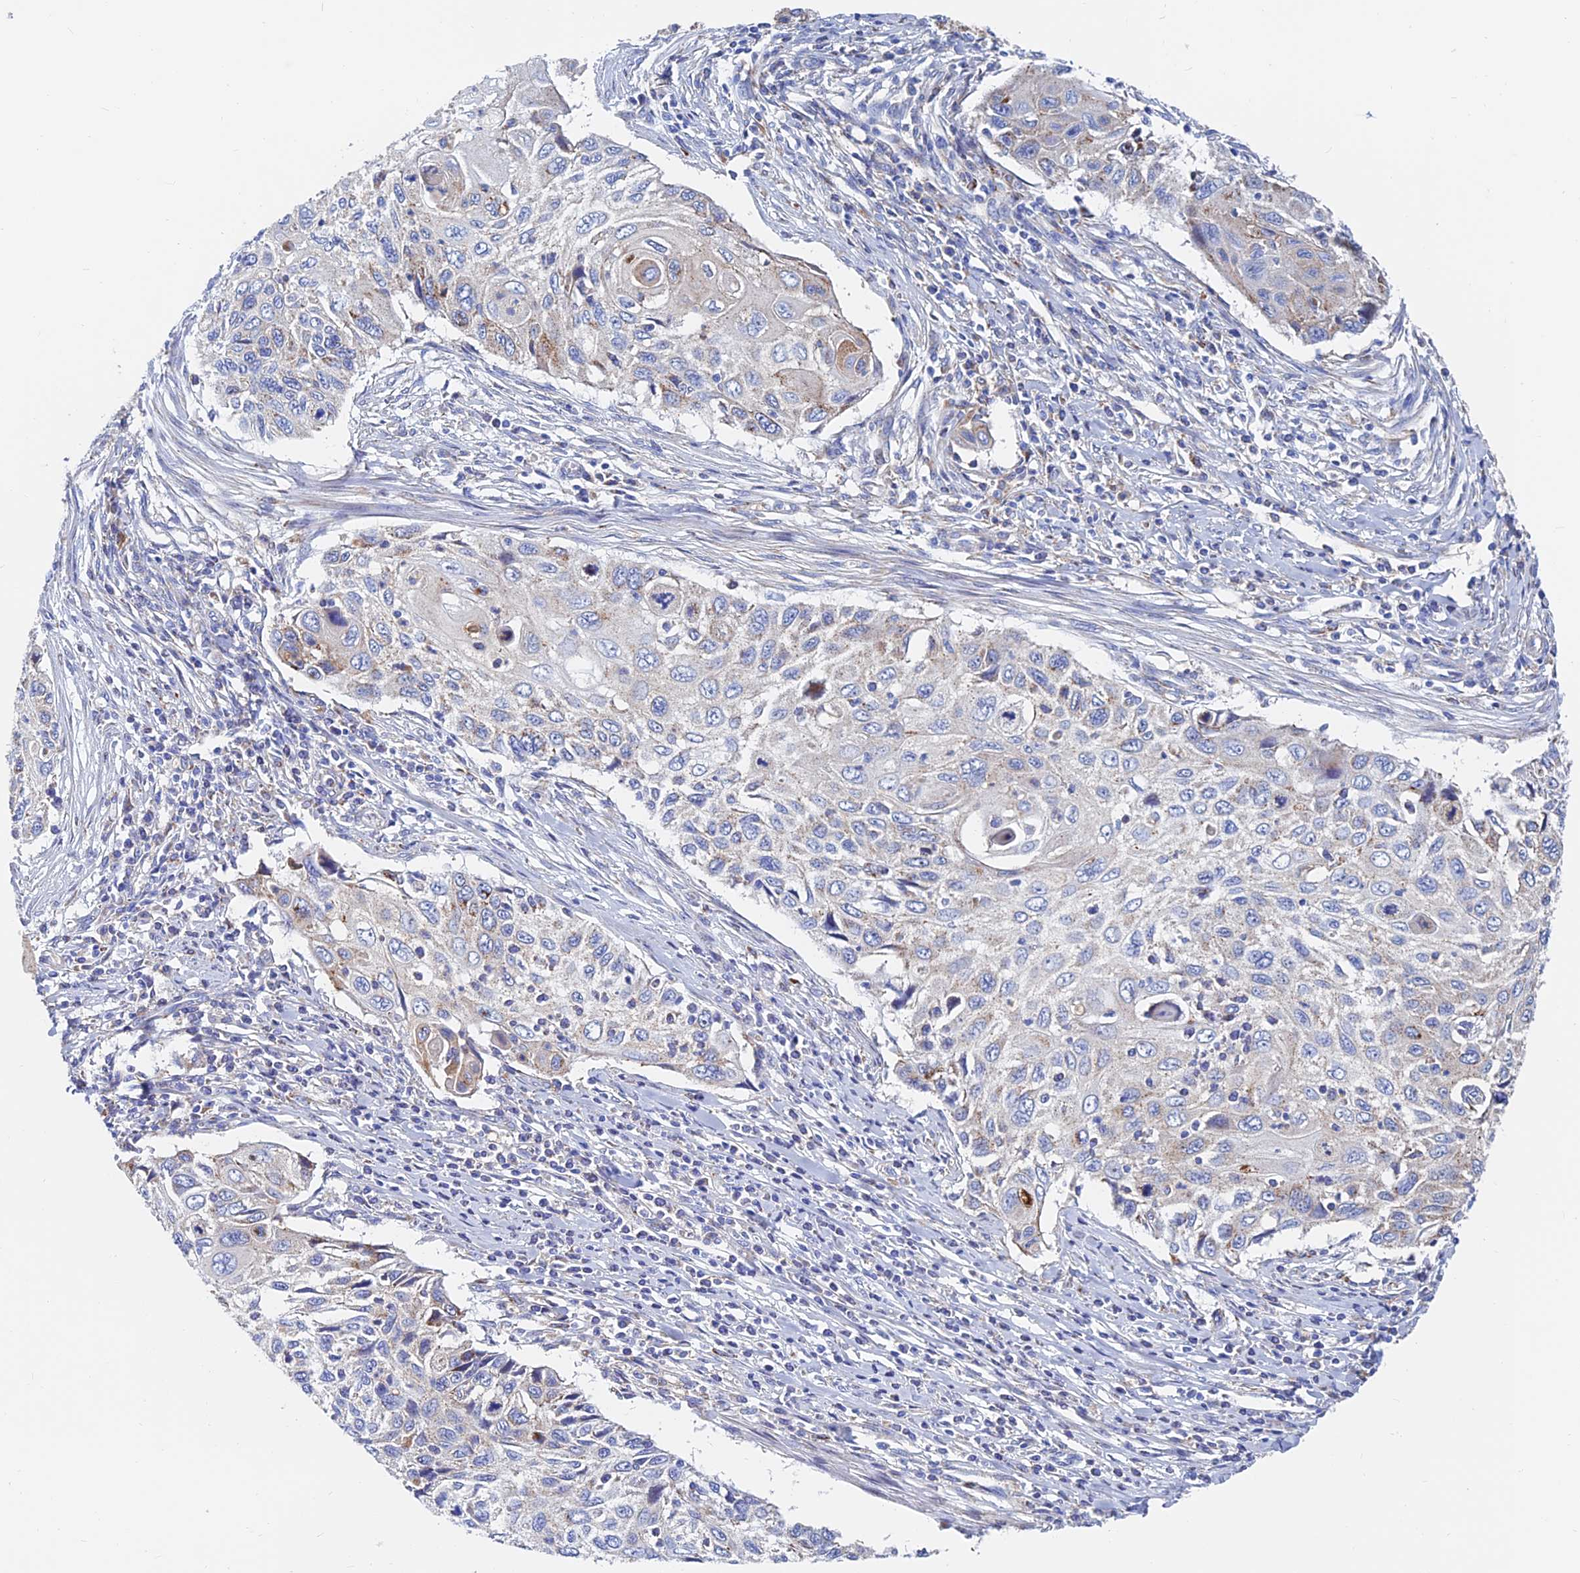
{"staining": {"intensity": "weak", "quantity": "25%-75%", "location": "cytoplasmic/membranous"}, "tissue": "cervical cancer", "cell_type": "Tumor cells", "image_type": "cancer", "snomed": [{"axis": "morphology", "description": "Squamous cell carcinoma, NOS"}, {"axis": "topography", "description": "Cervix"}], "caption": "Tumor cells demonstrate weak cytoplasmic/membranous positivity in approximately 25%-75% of cells in squamous cell carcinoma (cervical). The staining was performed using DAB, with brown indicating positive protein expression. Nuclei are stained blue with hematoxylin.", "gene": "SPNS1", "patient": {"sex": "female", "age": 70}}